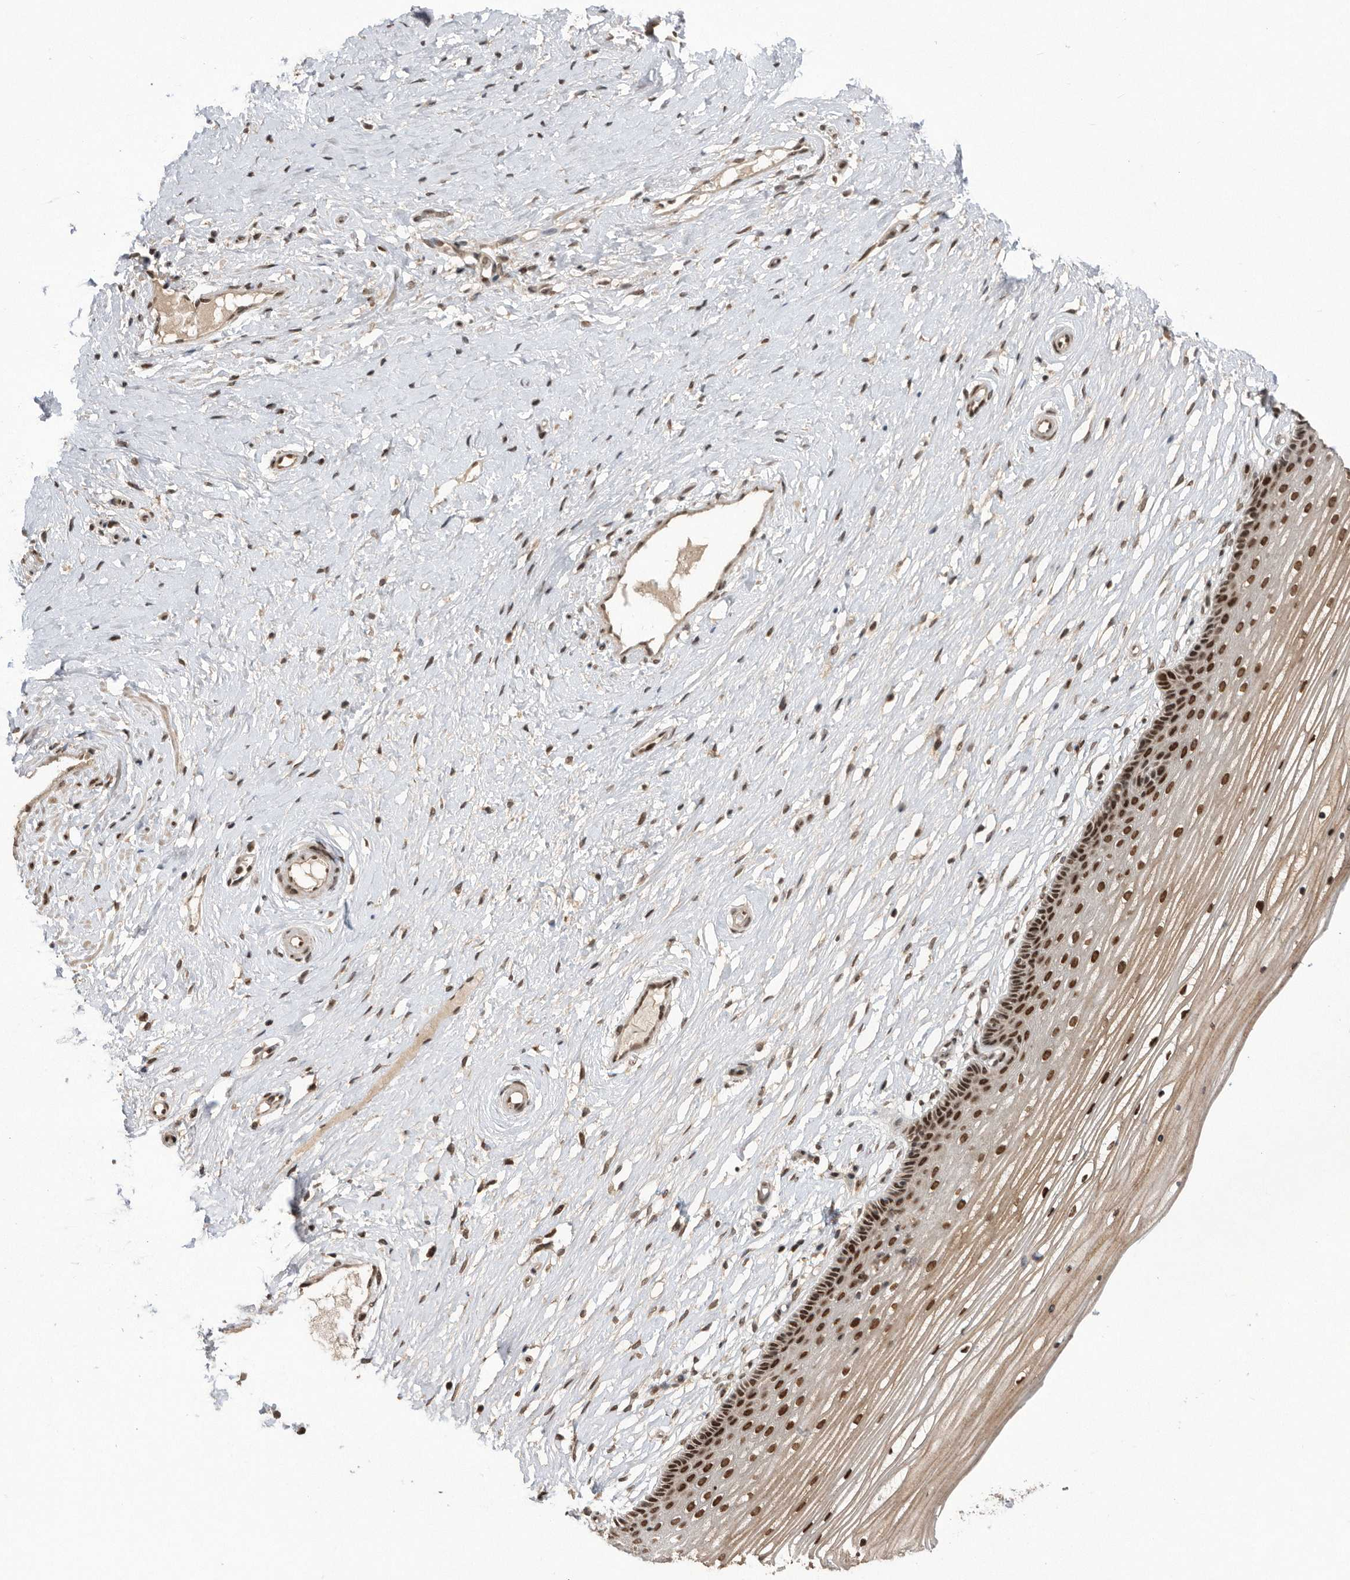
{"staining": {"intensity": "strong", "quantity": ">75%", "location": "nuclear"}, "tissue": "vagina", "cell_type": "Squamous epithelial cells", "image_type": "normal", "snomed": [{"axis": "morphology", "description": "Normal tissue, NOS"}, {"axis": "topography", "description": "Vagina"}, {"axis": "topography", "description": "Cervix"}], "caption": "Protein staining shows strong nuclear positivity in approximately >75% of squamous epithelial cells in unremarkable vagina. (IHC, brightfield microscopy, high magnification).", "gene": "TDRD3", "patient": {"sex": "female", "age": 40}}